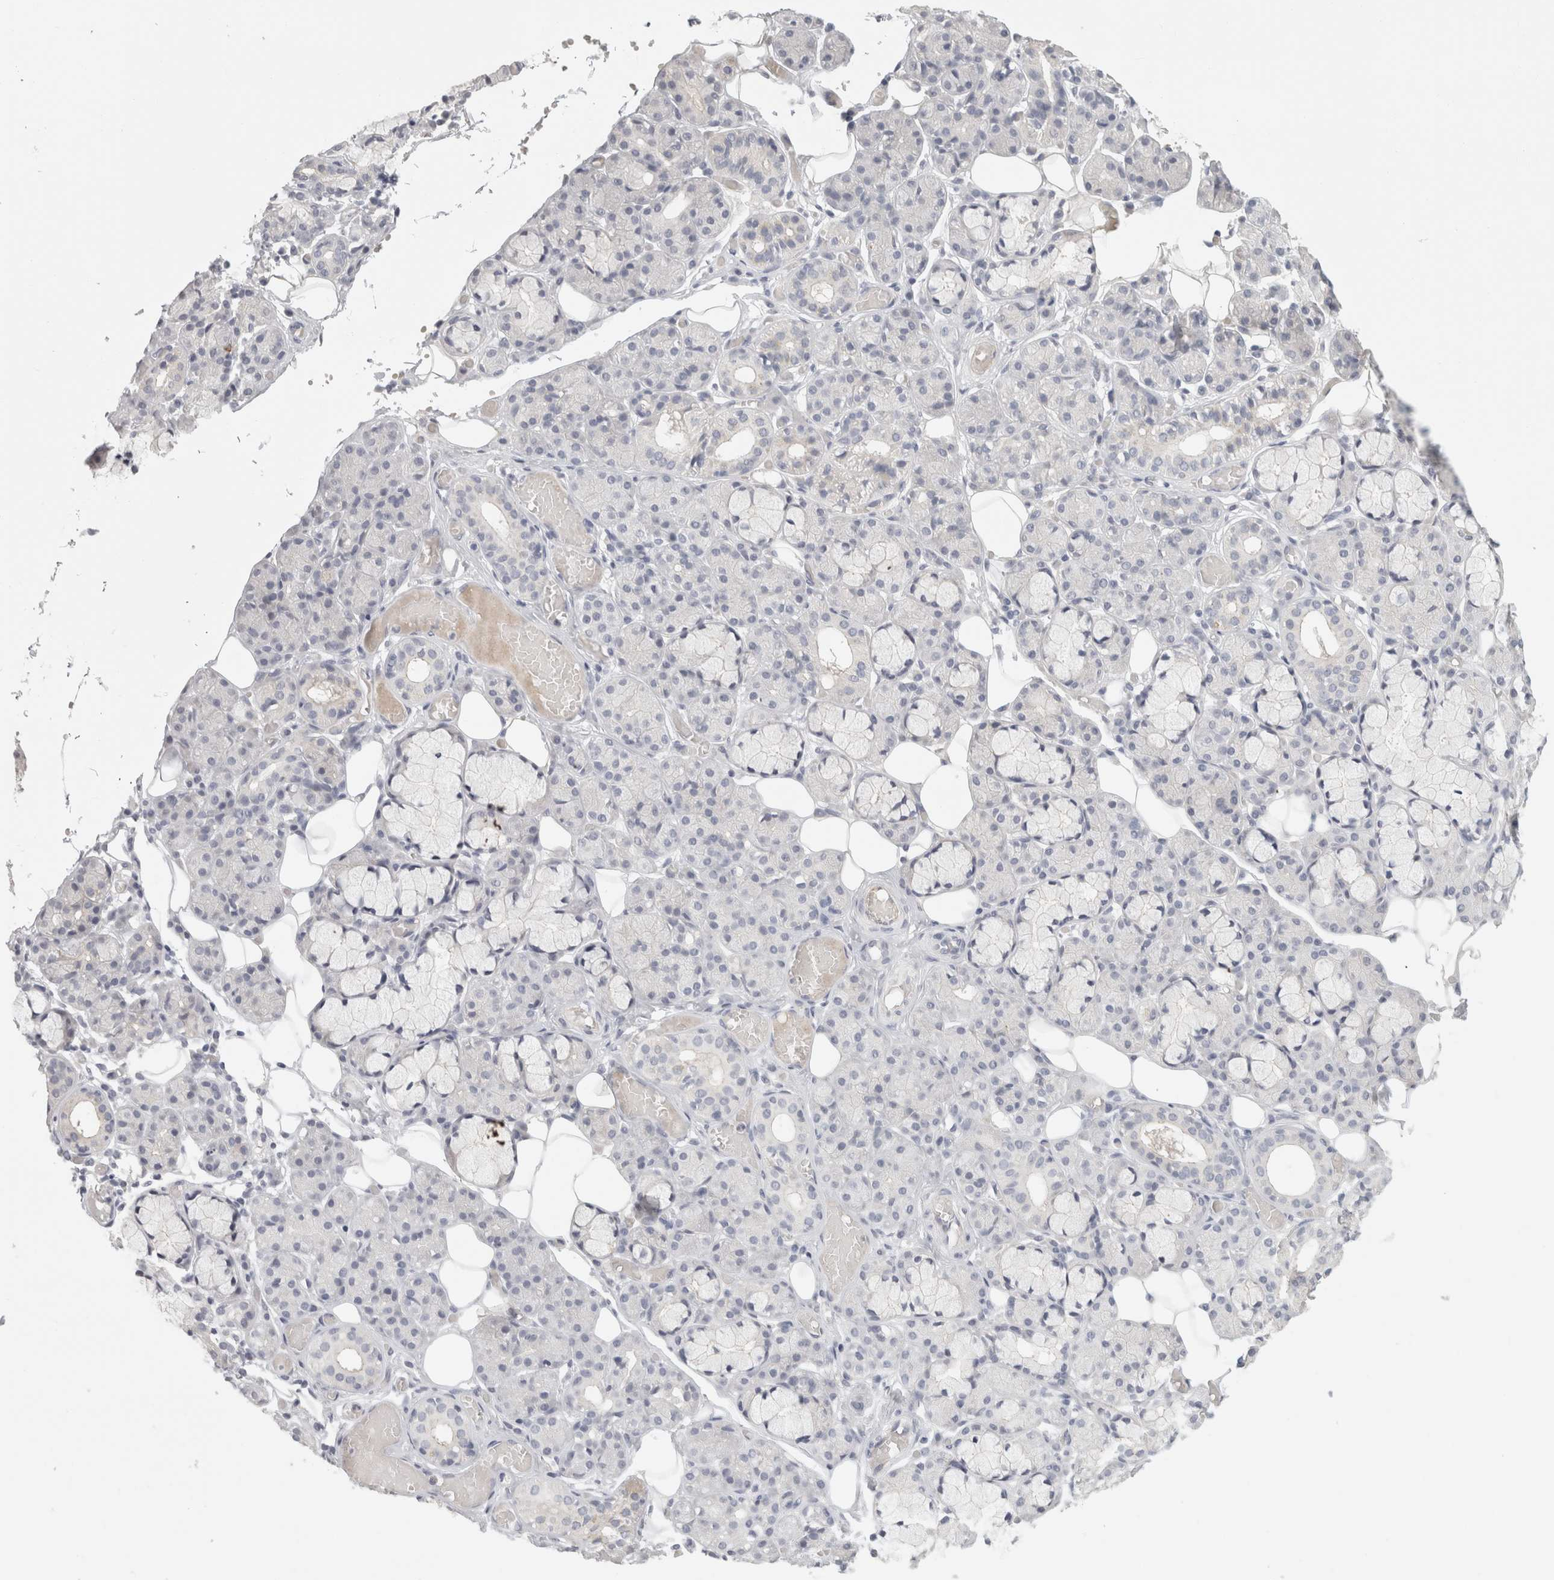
{"staining": {"intensity": "negative", "quantity": "none", "location": "none"}, "tissue": "salivary gland", "cell_type": "Glandular cells", "image_type": "normal", "snomed": [{"axis": "morphology", "description": "Normal tissue, NOS"}, {"axis": "topography", "description": "Salivary gland"}], "caption": "A high-resolution histopathology image shows immunohistochemistry staining of normal salivary gland, which exhibits no significant staining in glandular cells.", "gene": "FBLIM1", "patient": {"sex": "male", "age": 63}}